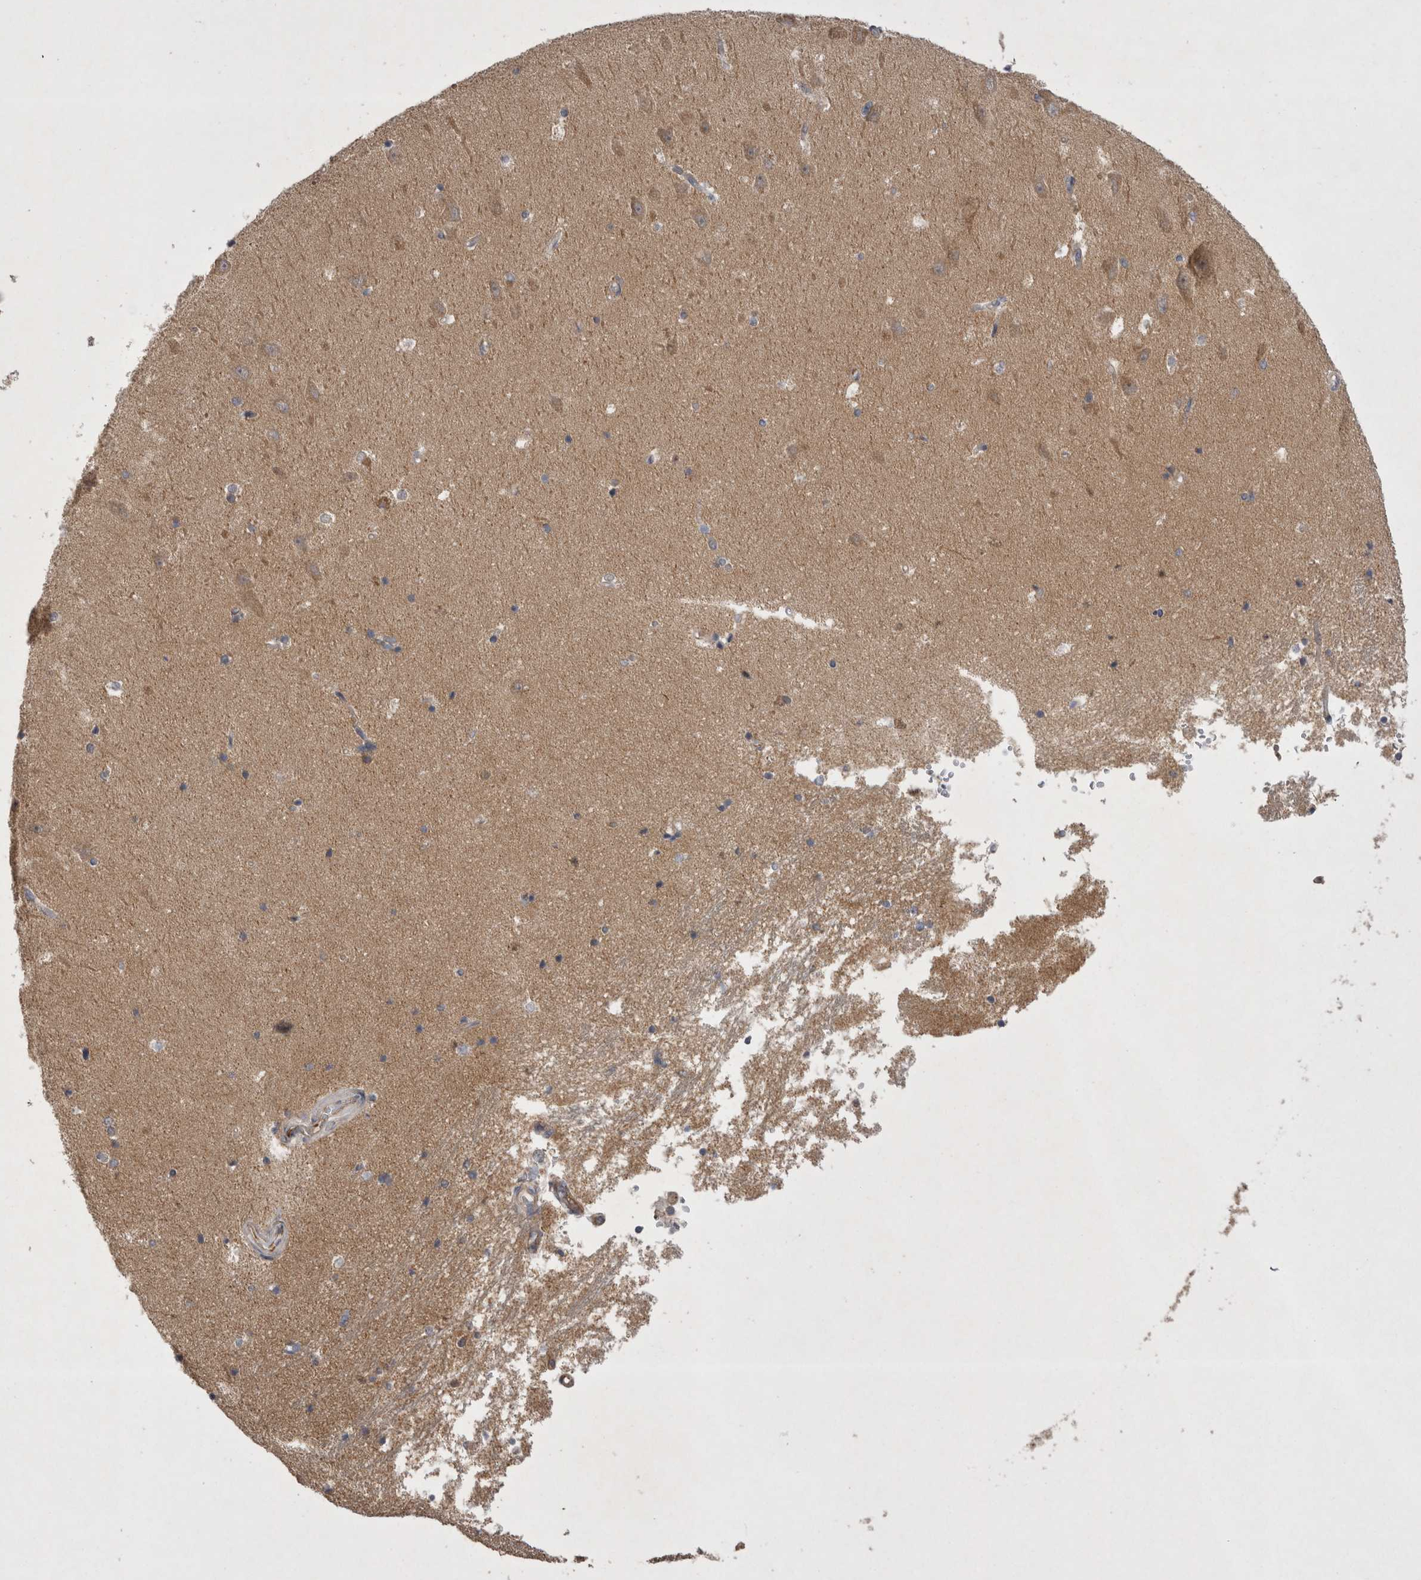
{"staining": {"intensity": "negative", "quantity": "none", "location": "none"}, "tissue": "hippocampus", "cell_type": "Glial cells", "image_type": "normal", "snomed": [{"axis": "morphology", "description": "Normal tissue, NOS"}, {"axis": "topography", "description": "Hippocampus"}], "caption": "This is an immunohistochemistry image of benign human hippocampus. There is no expression in glial cells.", "gene": "TSPOAP1", "patient": {"sex": "male", "age": 45}}